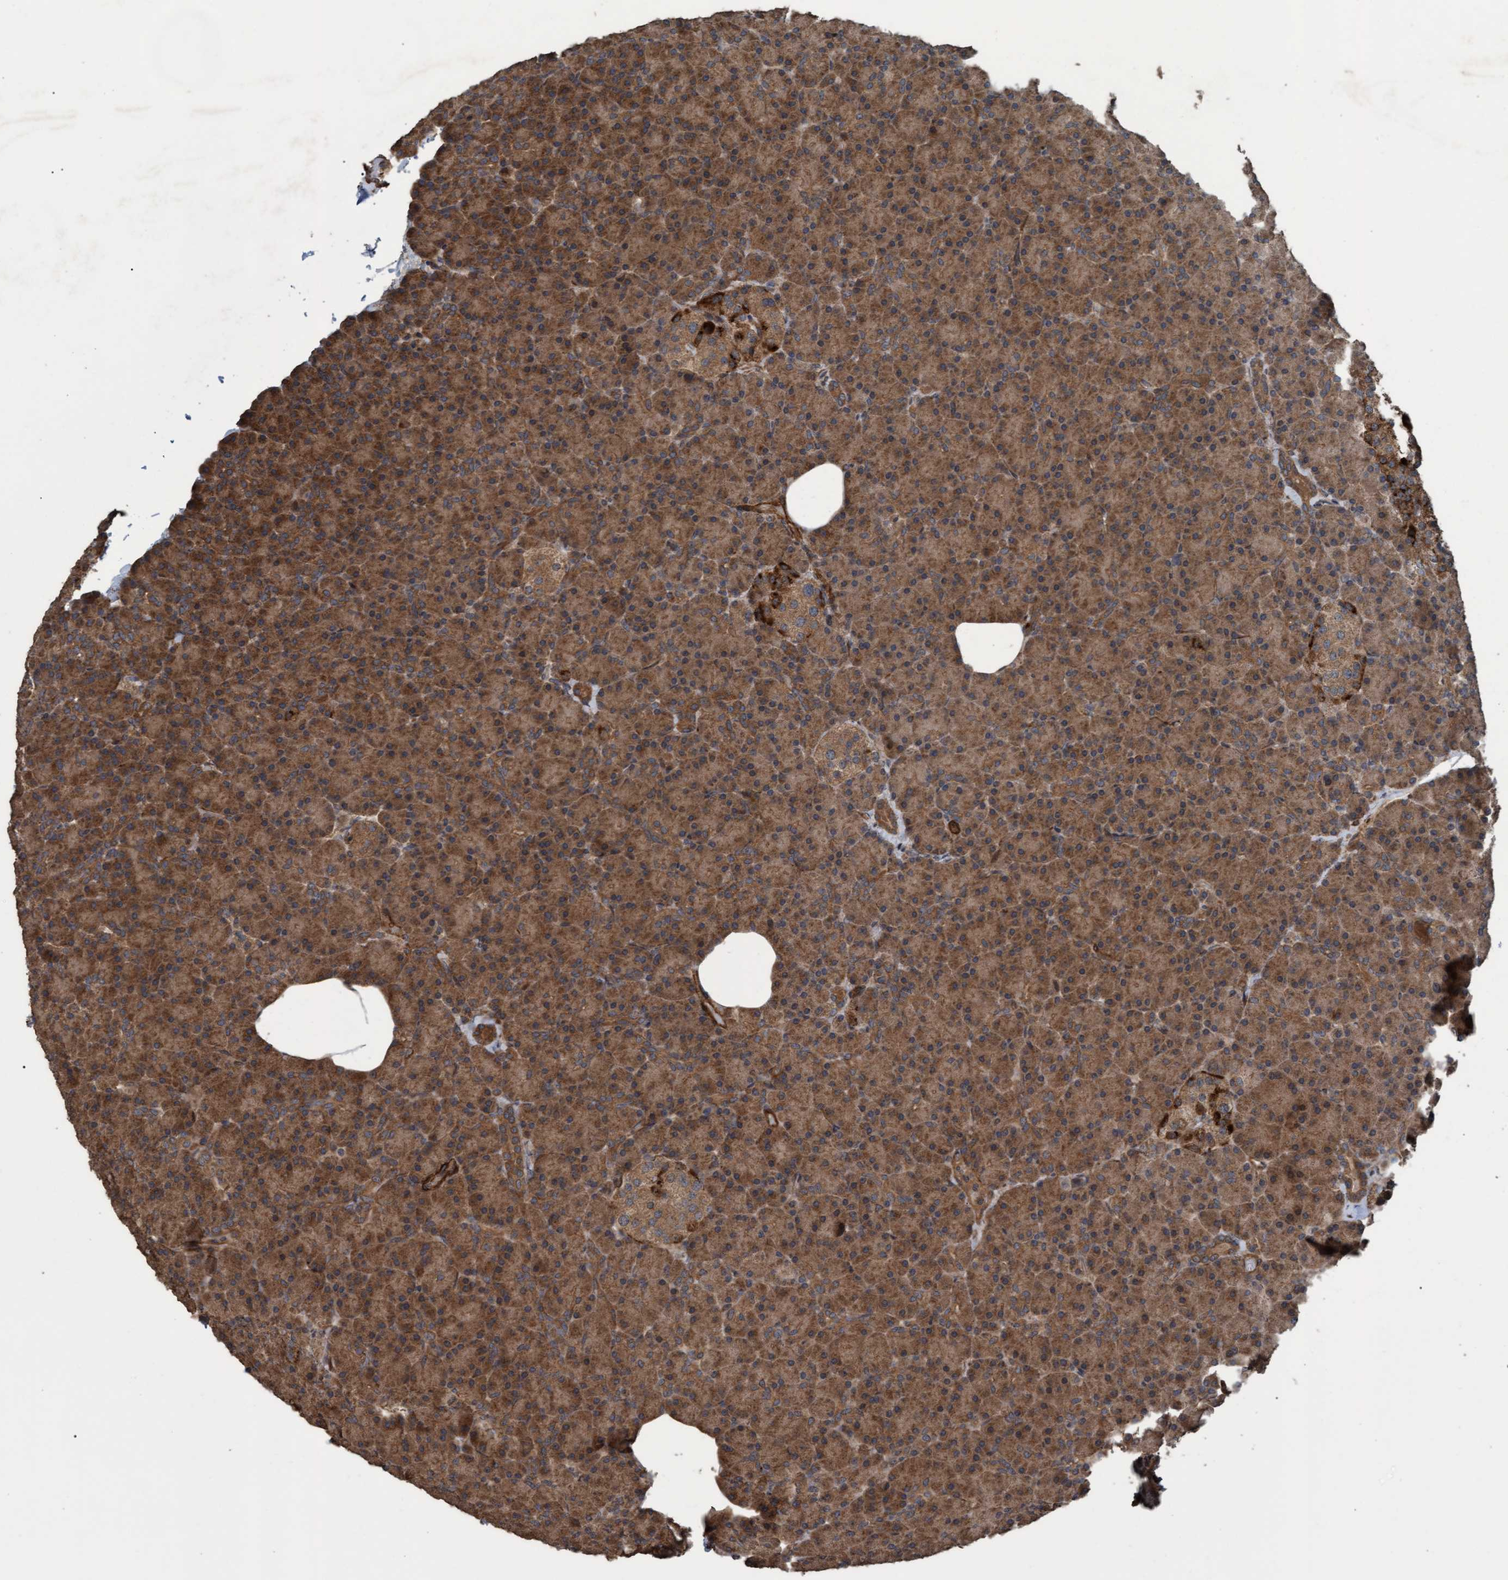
{"staining": {"intensity": "strong", "quantity": ">75%", "location": "cytoplasmic/membranous"}, "tissue": "pancreas", "cell_type": "Exocrine glandular cells", "image_type": "normal", "snomed": [{"axis": "morphology", "description": "Normal tissue, NOS"}, {"axis": "topography", "description": "Pancreas"}], "caption": "High-magnification brightfield microscopy of normal pancreas stained with DAB (brown) and counterstained with hematoxylin (blue). exocrine glandular cells exhibit strong cytoplasmic/membranous expression is seen in approximately>75% of cells.", "gene": "GGT6", "patient": {"sex": "female", "age": 43}}